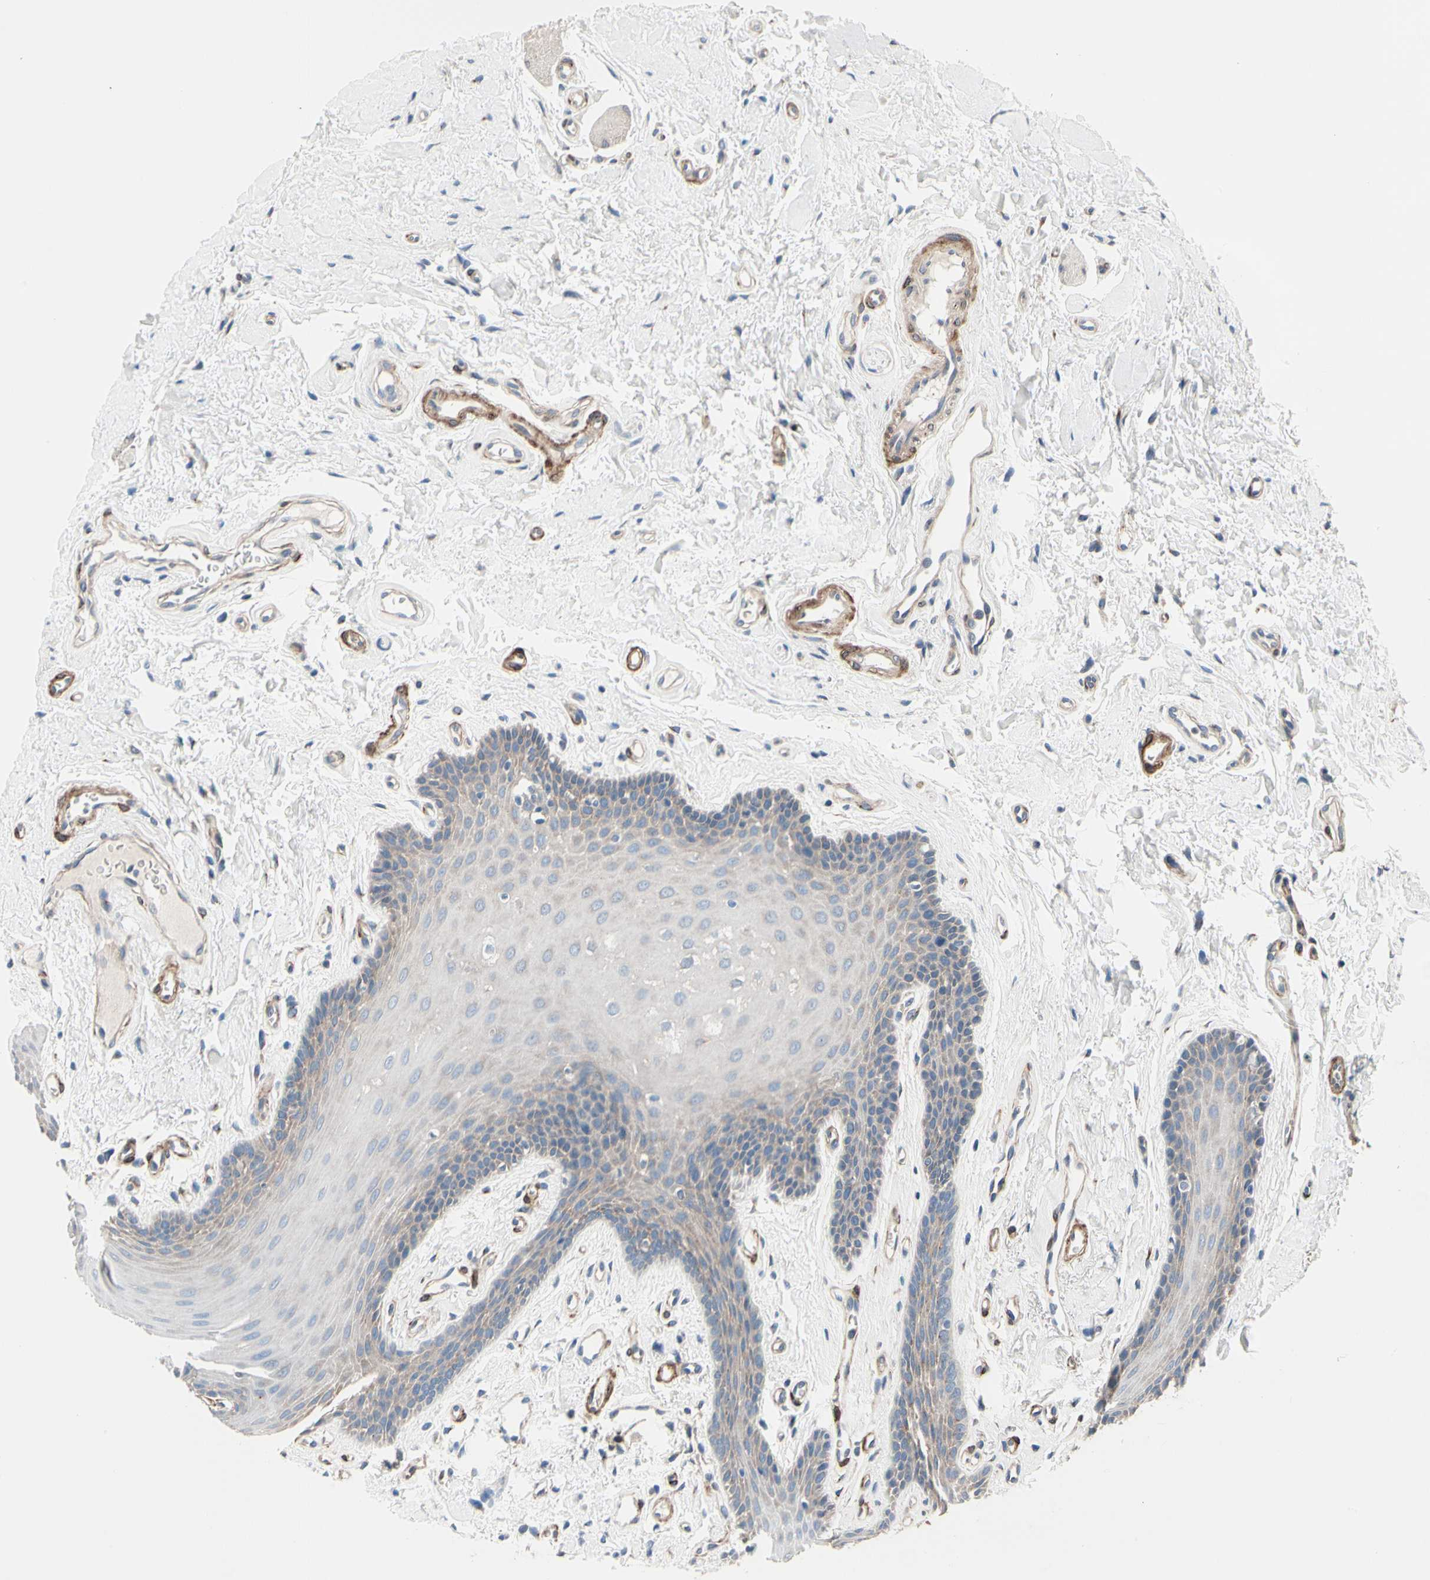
{"staining": {"intensity": "negative", "quantity": "none", "location": "none"}, "tissue": "oral mucosa", "cell_type": "Squamous epithelial cells", "image_type": "normal", "snomed": [{"axis": "morphology", "description": "Normal tissue, NOS"}, {"axis": "topography", "description": "Oral tissue"}], "caption": "An image of oral mucosa stained for a protein shows no brown staining in squamous epithelial cells.", "gene": "PRKAR2B", "patient": {"sex": "male", "age": 62}}